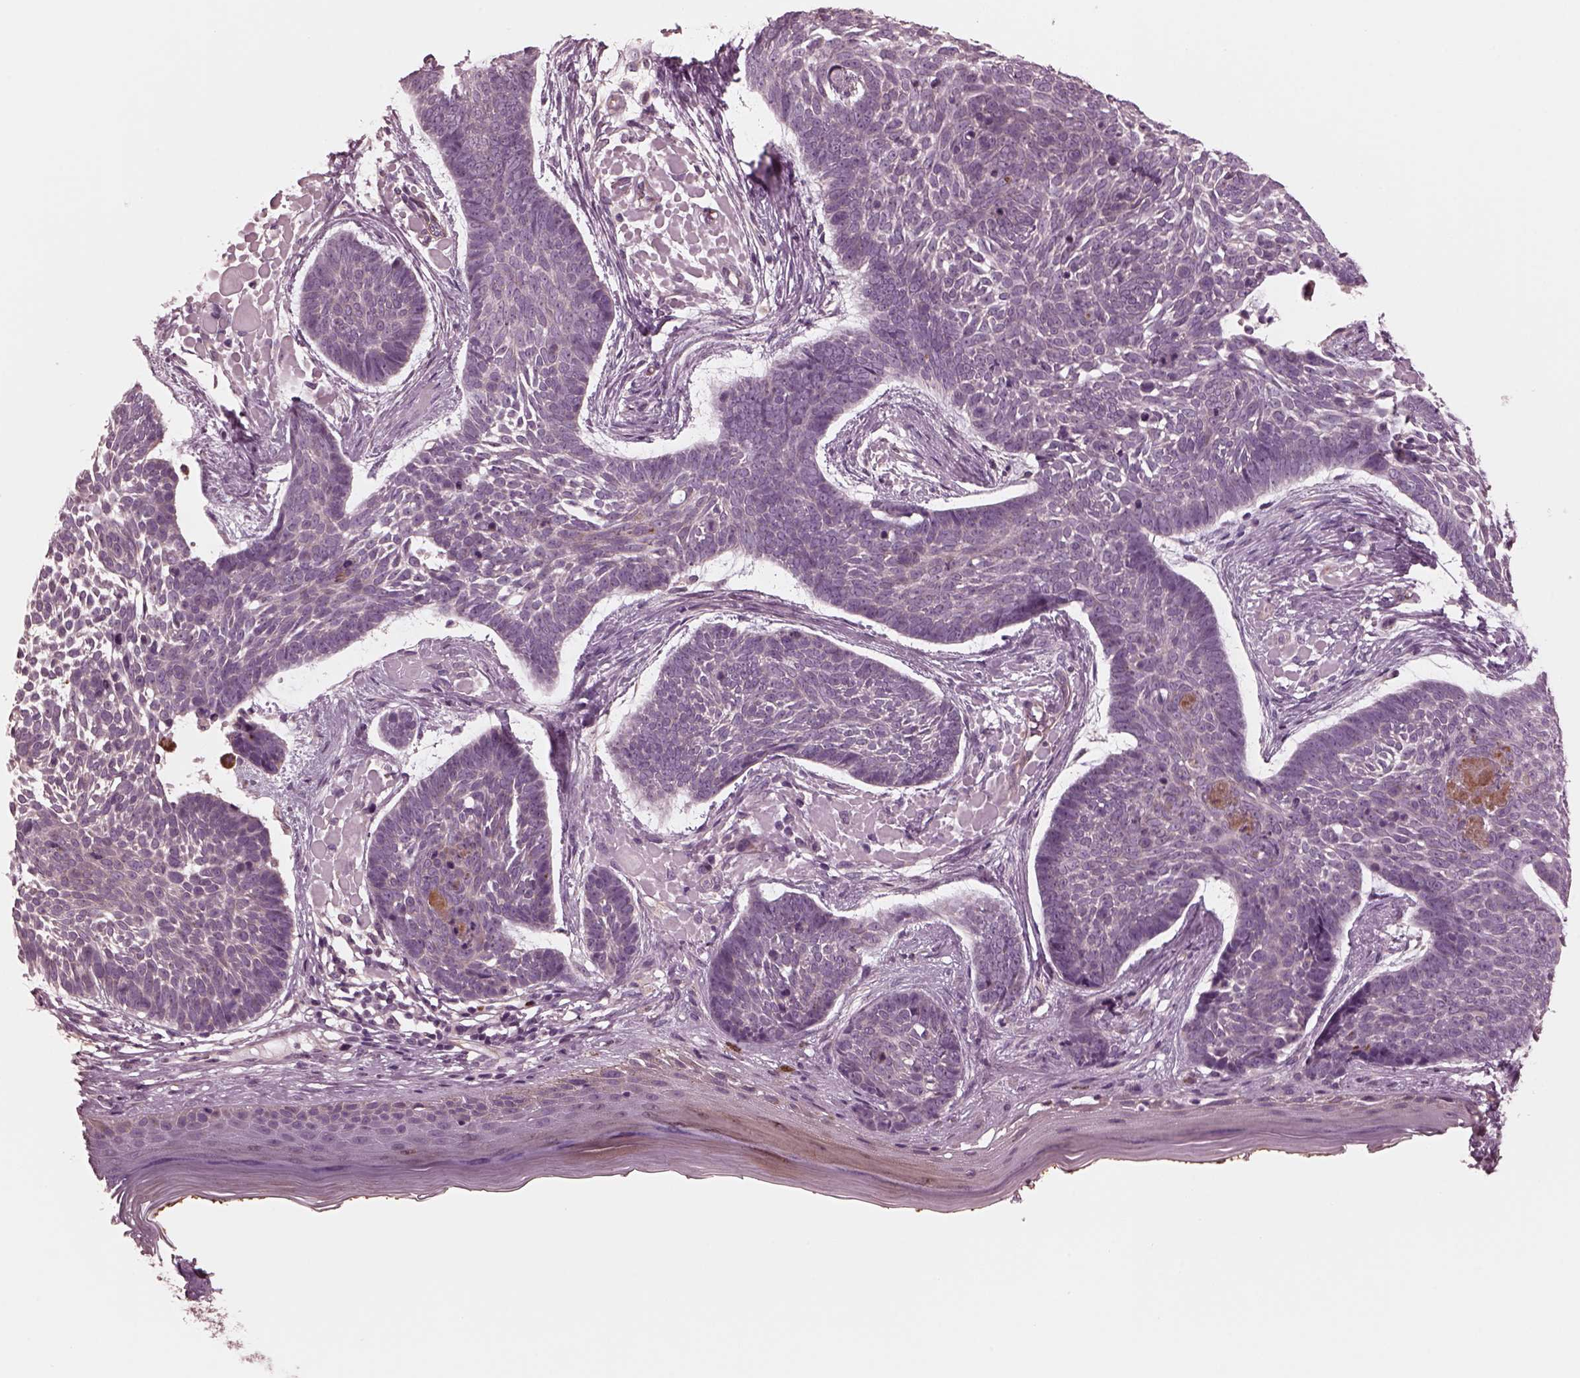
{"staining": {"intensity": "negative", "quantity": "none", "location": "none"}, "tissue": "skin cancer", "cell_type": "Tumor cells", "image_type": "cancer", "snomed": [{"axis": "morphology", "description": "Basal cell carcinoma"}, {"axis": "topography", "description": "Skin"}], "caption": "Immunohistochemistry photomicrograph of skin cancer (basal cell carcinoma) stained for a protein (brown), which demonstrates no expression in tumor cells.", "gene": "KIF6", "patient": {"sex": "male", "age": 85}}